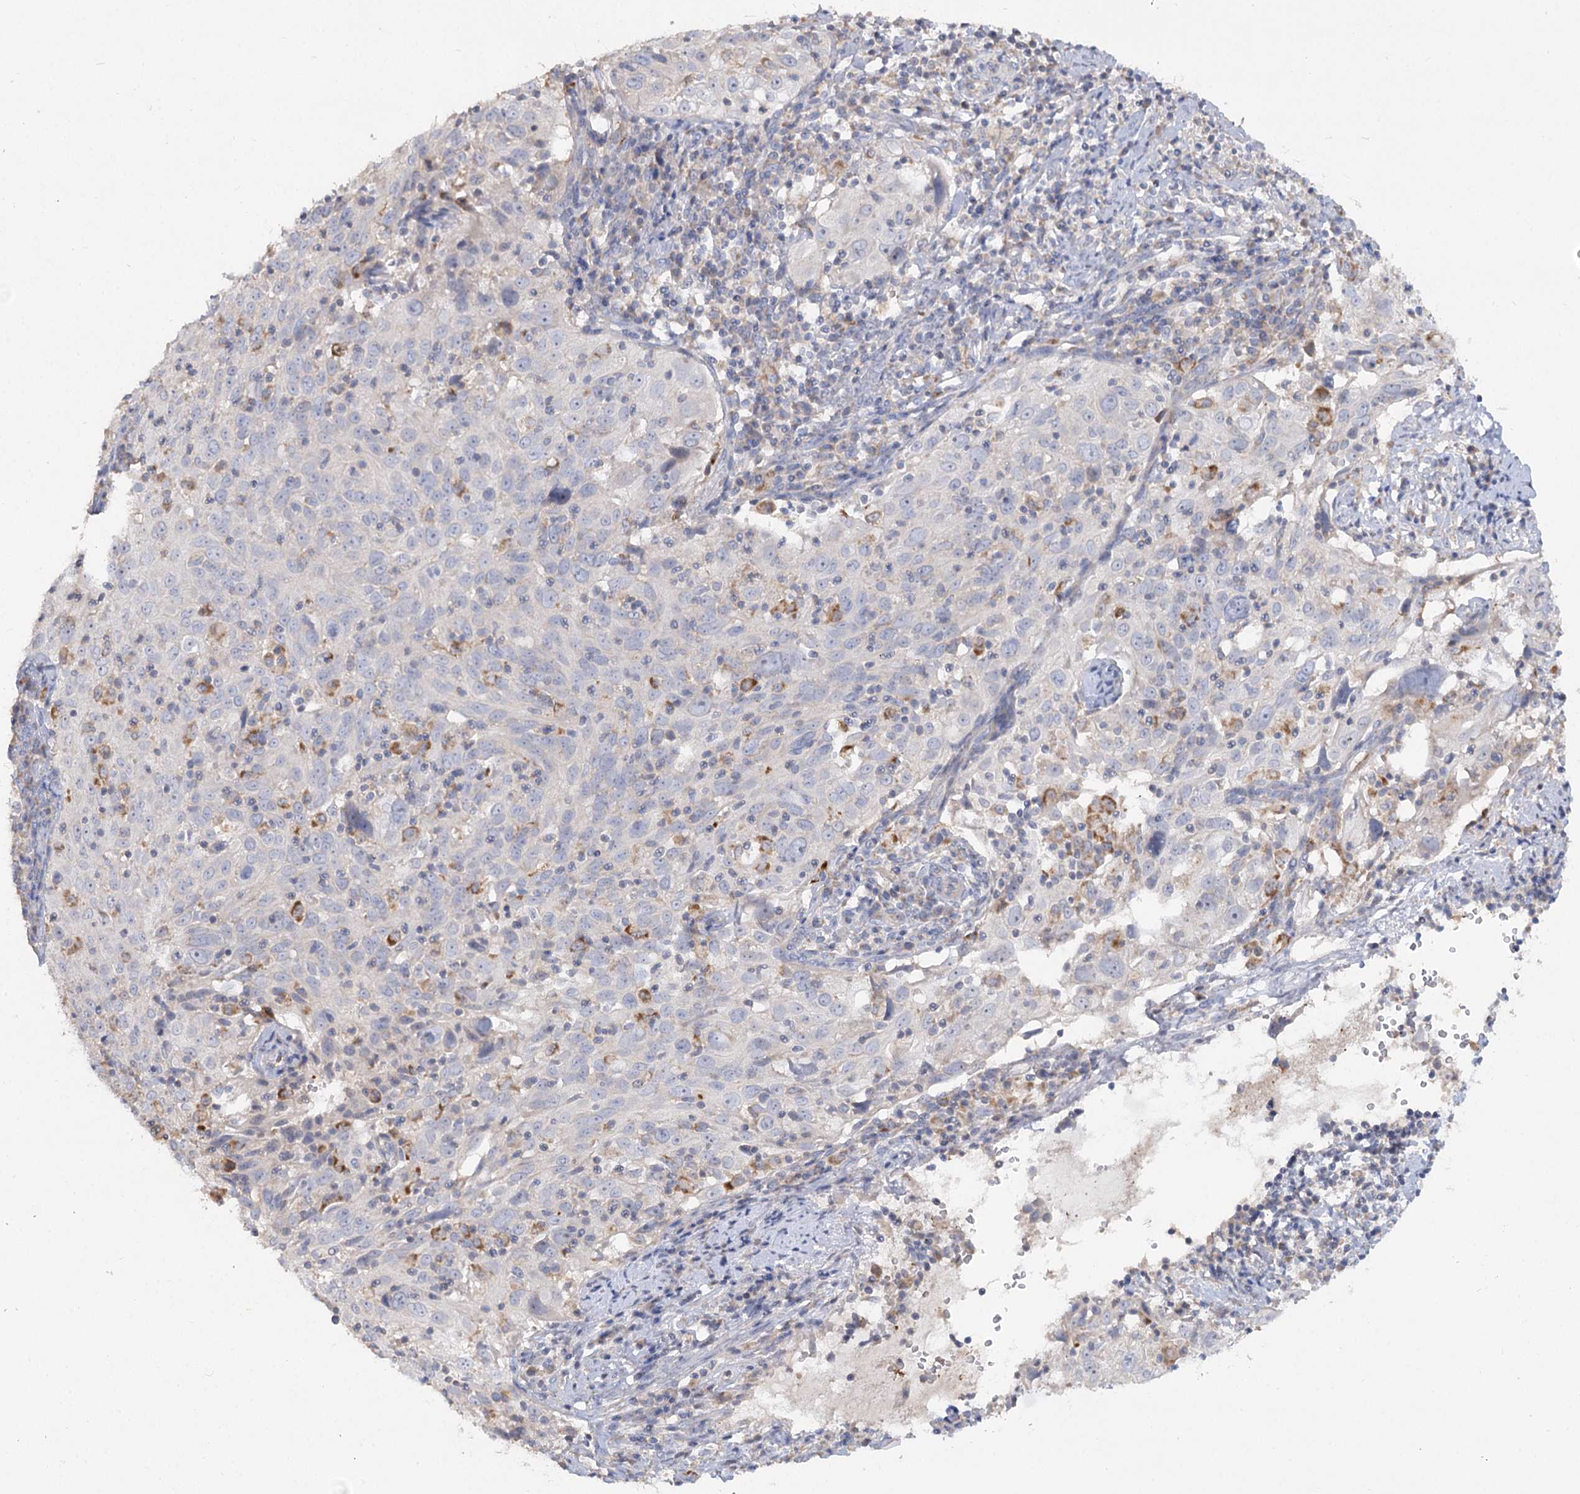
{"staining": {"intensity": "negative", "quantity": "none", "location": "none"}, "tissue": "cervical cancer", "cell_type": "Tumor cells", "image_type": "cancer", "snomed": [{"axis": "morphology", "description": "Squamous cell carcinoma, NOS"}, {"axis": "topography", "description": "Cervix"}], "caption": "IHC of human cervical cancer displays no expression in tumor cells. (DAB (3,3'-diaminobenzidine) IHC with hematoxylin counter stain).", "gene": "TMEM187", "patient": {"sex": "female", "age": 31}}